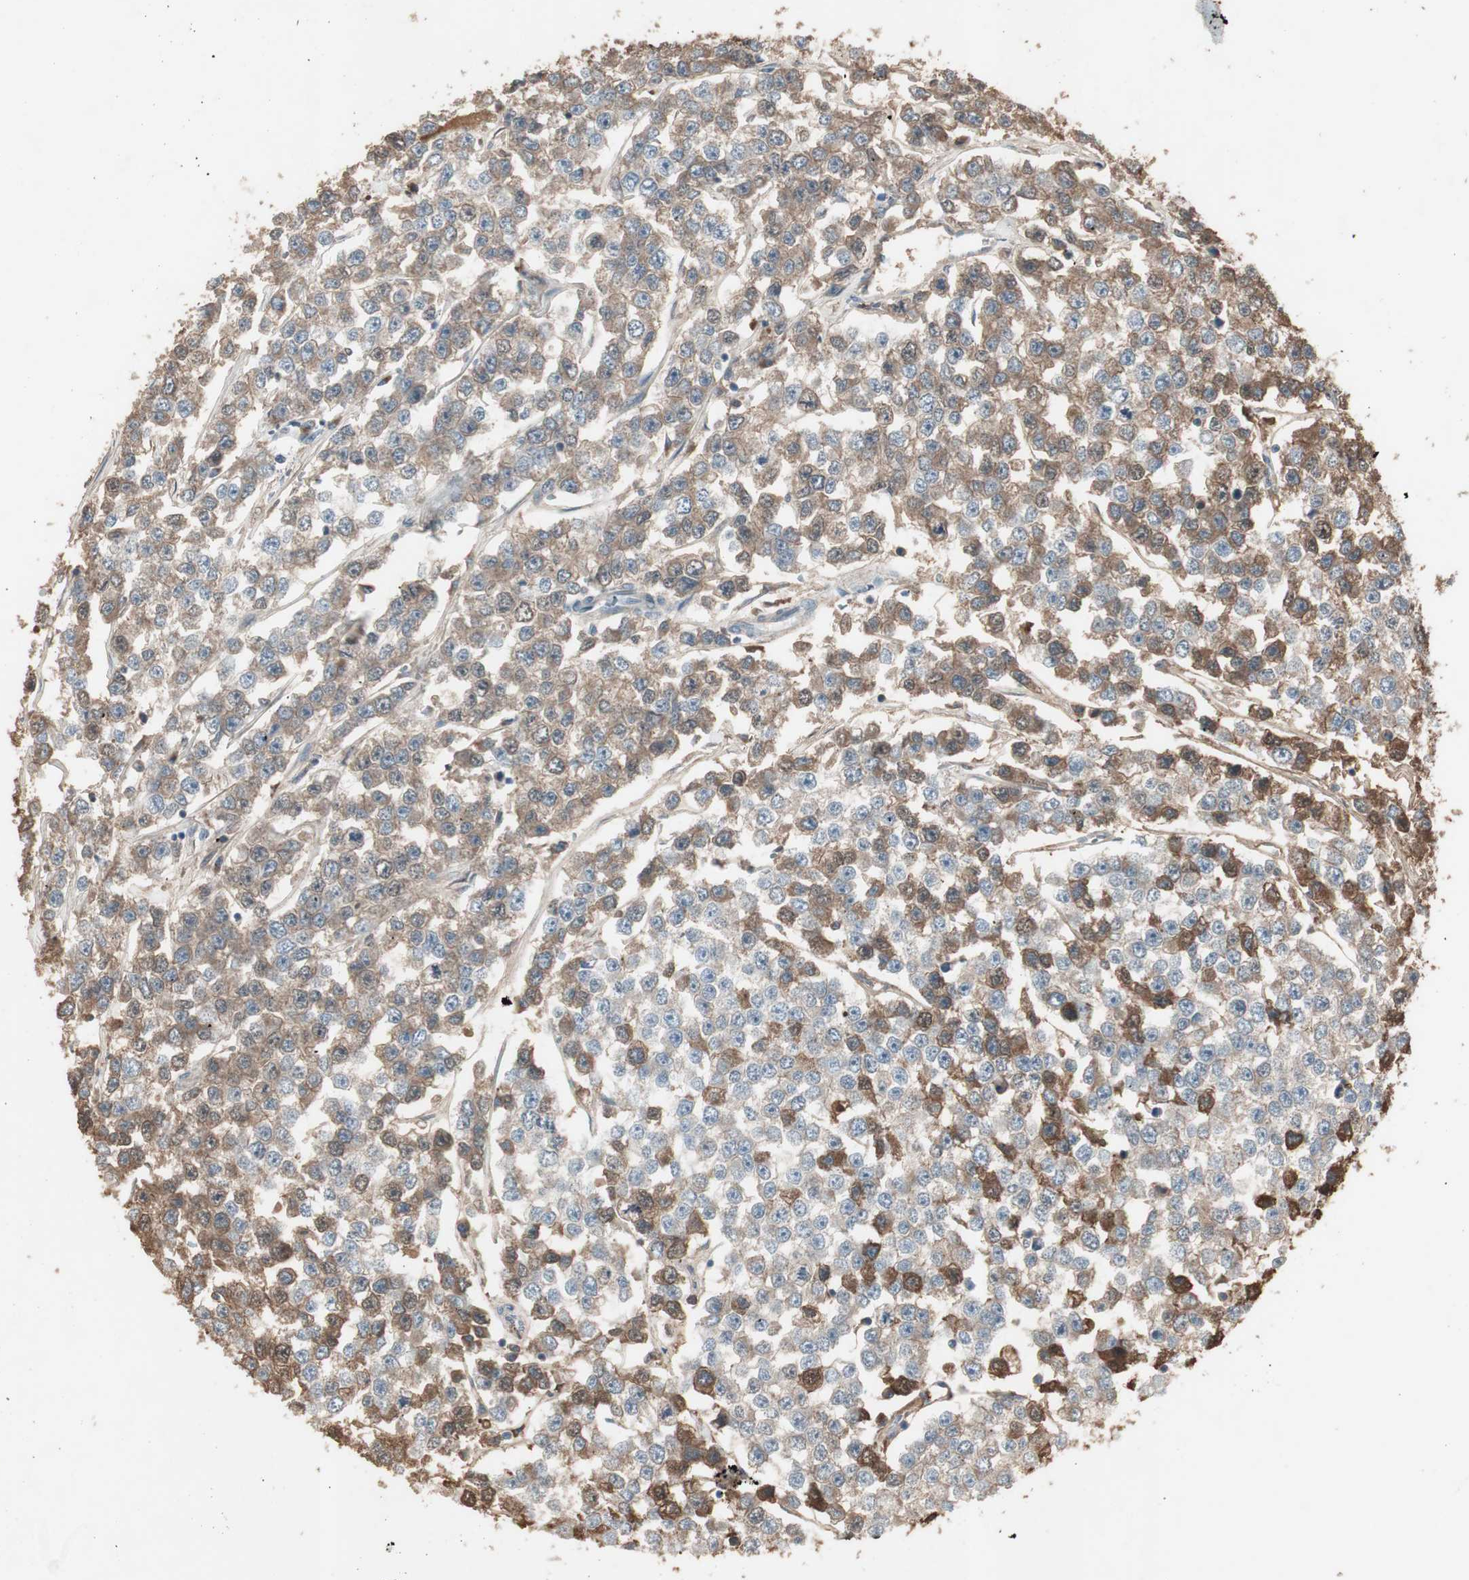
{"staining": {"intensity": "weak", "quantity": "25%-75%", "location": "cytoplasmic/membranous"}, "tissue": "testis cancer", "cell_type": "Tumor cells", "image_type": "cancer", "snomed": [{"axis": "morphology", "description": "Seminoma, NOS"}, {"axis": "morphology", "description": "Carcinoma, Embryonal, NOS"}, {"axis": "topography", "description": "Testis"}], "caption": "Immunohistochemistry (IHC) (DAB) staining of human testis cancer (seminoma) demonstrates weak cytoplasmic/membranous protein positivity in about 25%-75% of tumor cells. (brown staining indicates protein expression, while blue staining denotes nuclei).", "gene": "MMP14", "patient": {"sex": "male", "age": 52}}